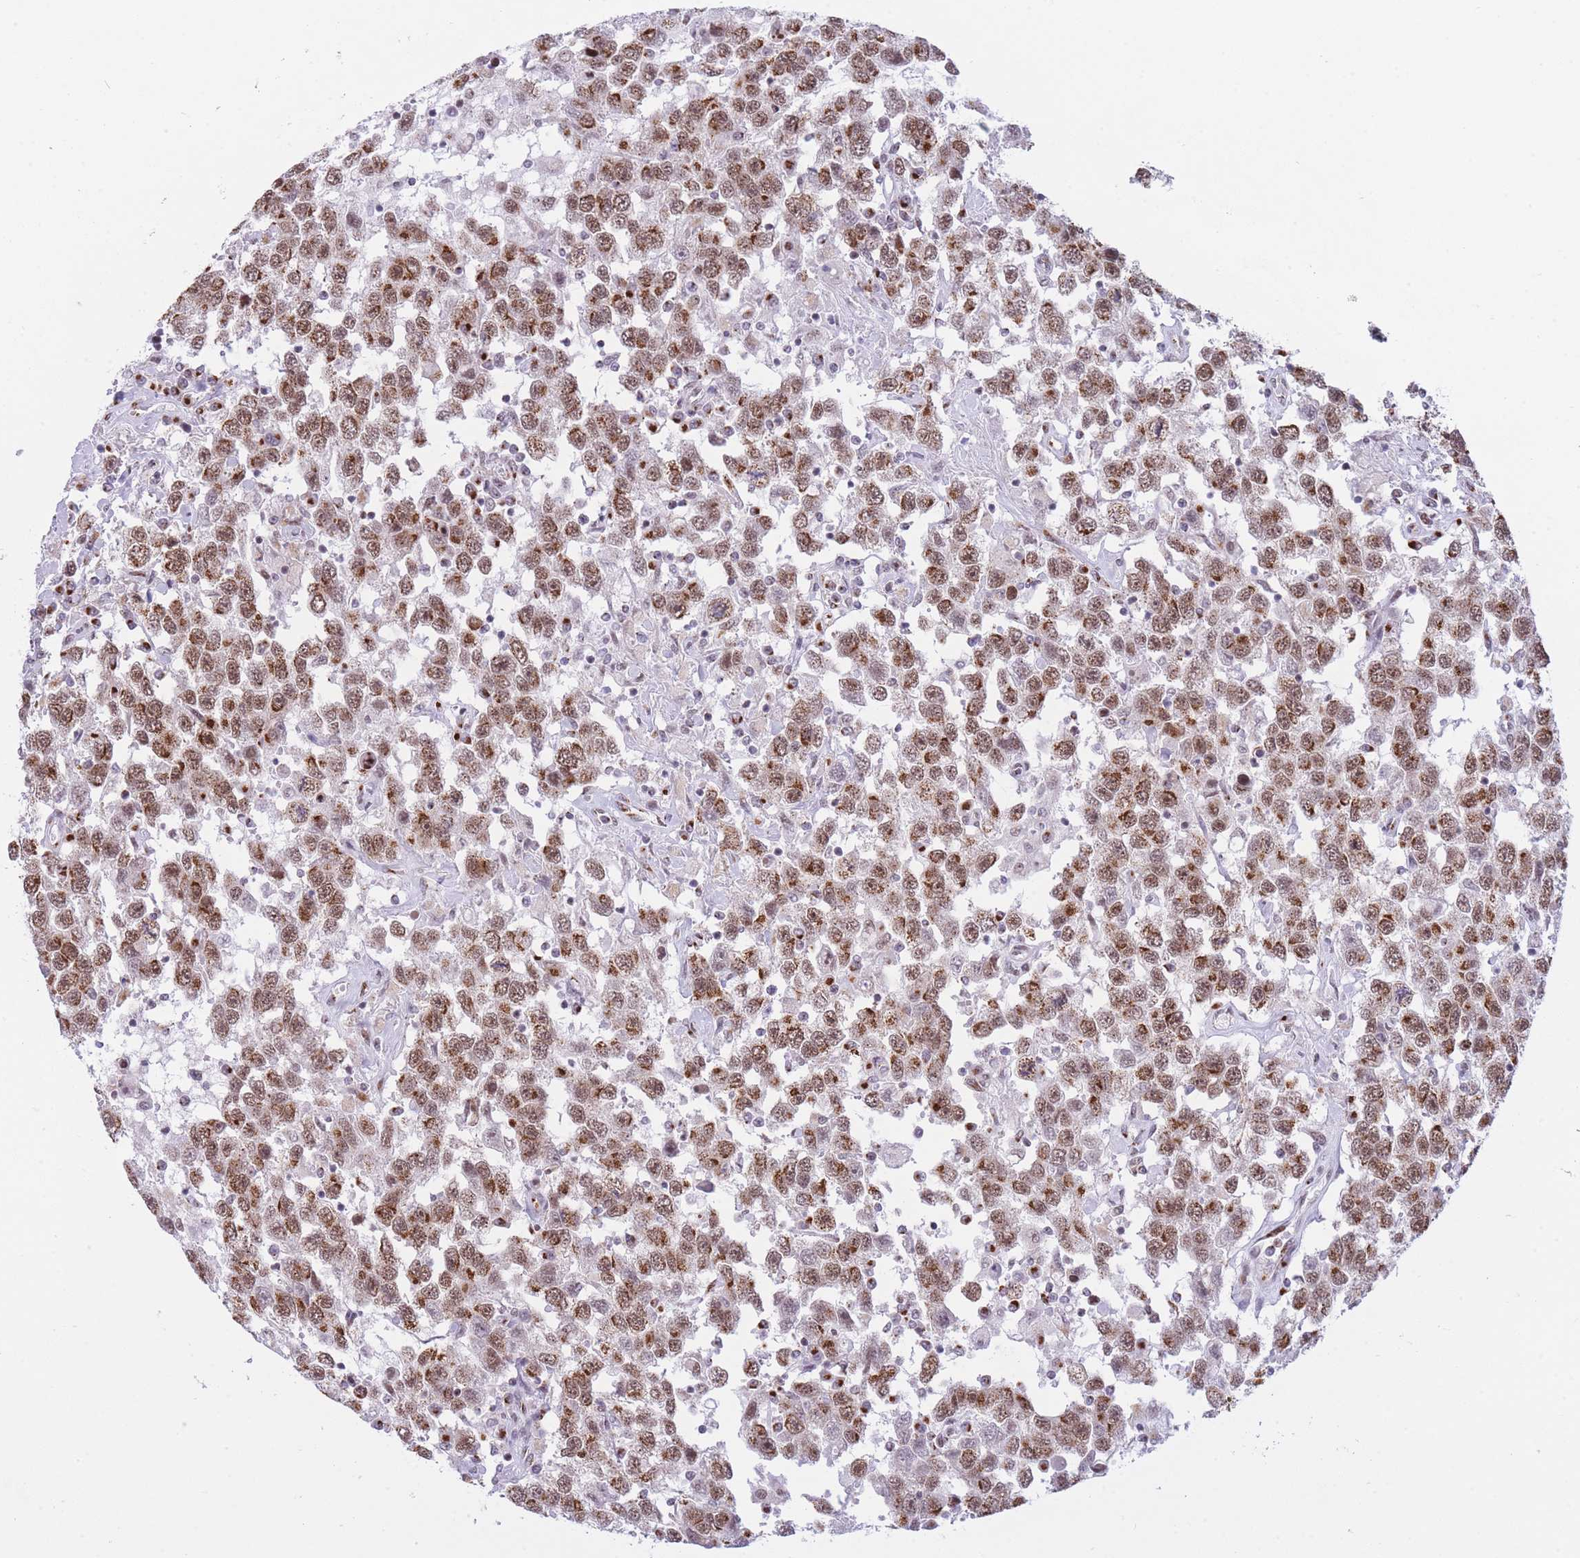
{"staining": {"intensity": "moderate", "quantity": ">75%", "location": "cytoplasmic/membranous,nuclear"}, "tissue": "testis cancer", "cell_type": "Tumor cells", "image_type": "cancer", "snomed": [{"axis": "morphology", "description": "Seminoma, NOS"}, {"axis": "topography", "description": "Testis"}], "caption": "Immunohistochemical staining of testis cancer (seminoma) demonstrates medium levels of moderate cytoplasmic/membranous and nuclear protein positivity in approximately >75% of tumor cells. (Stains: DAB in brown, nuclei in blue, Microscopy: brightfield microscopy at high magnification).", "gene": "INO80C", "patient": {"sex": "male", "age": 41}}